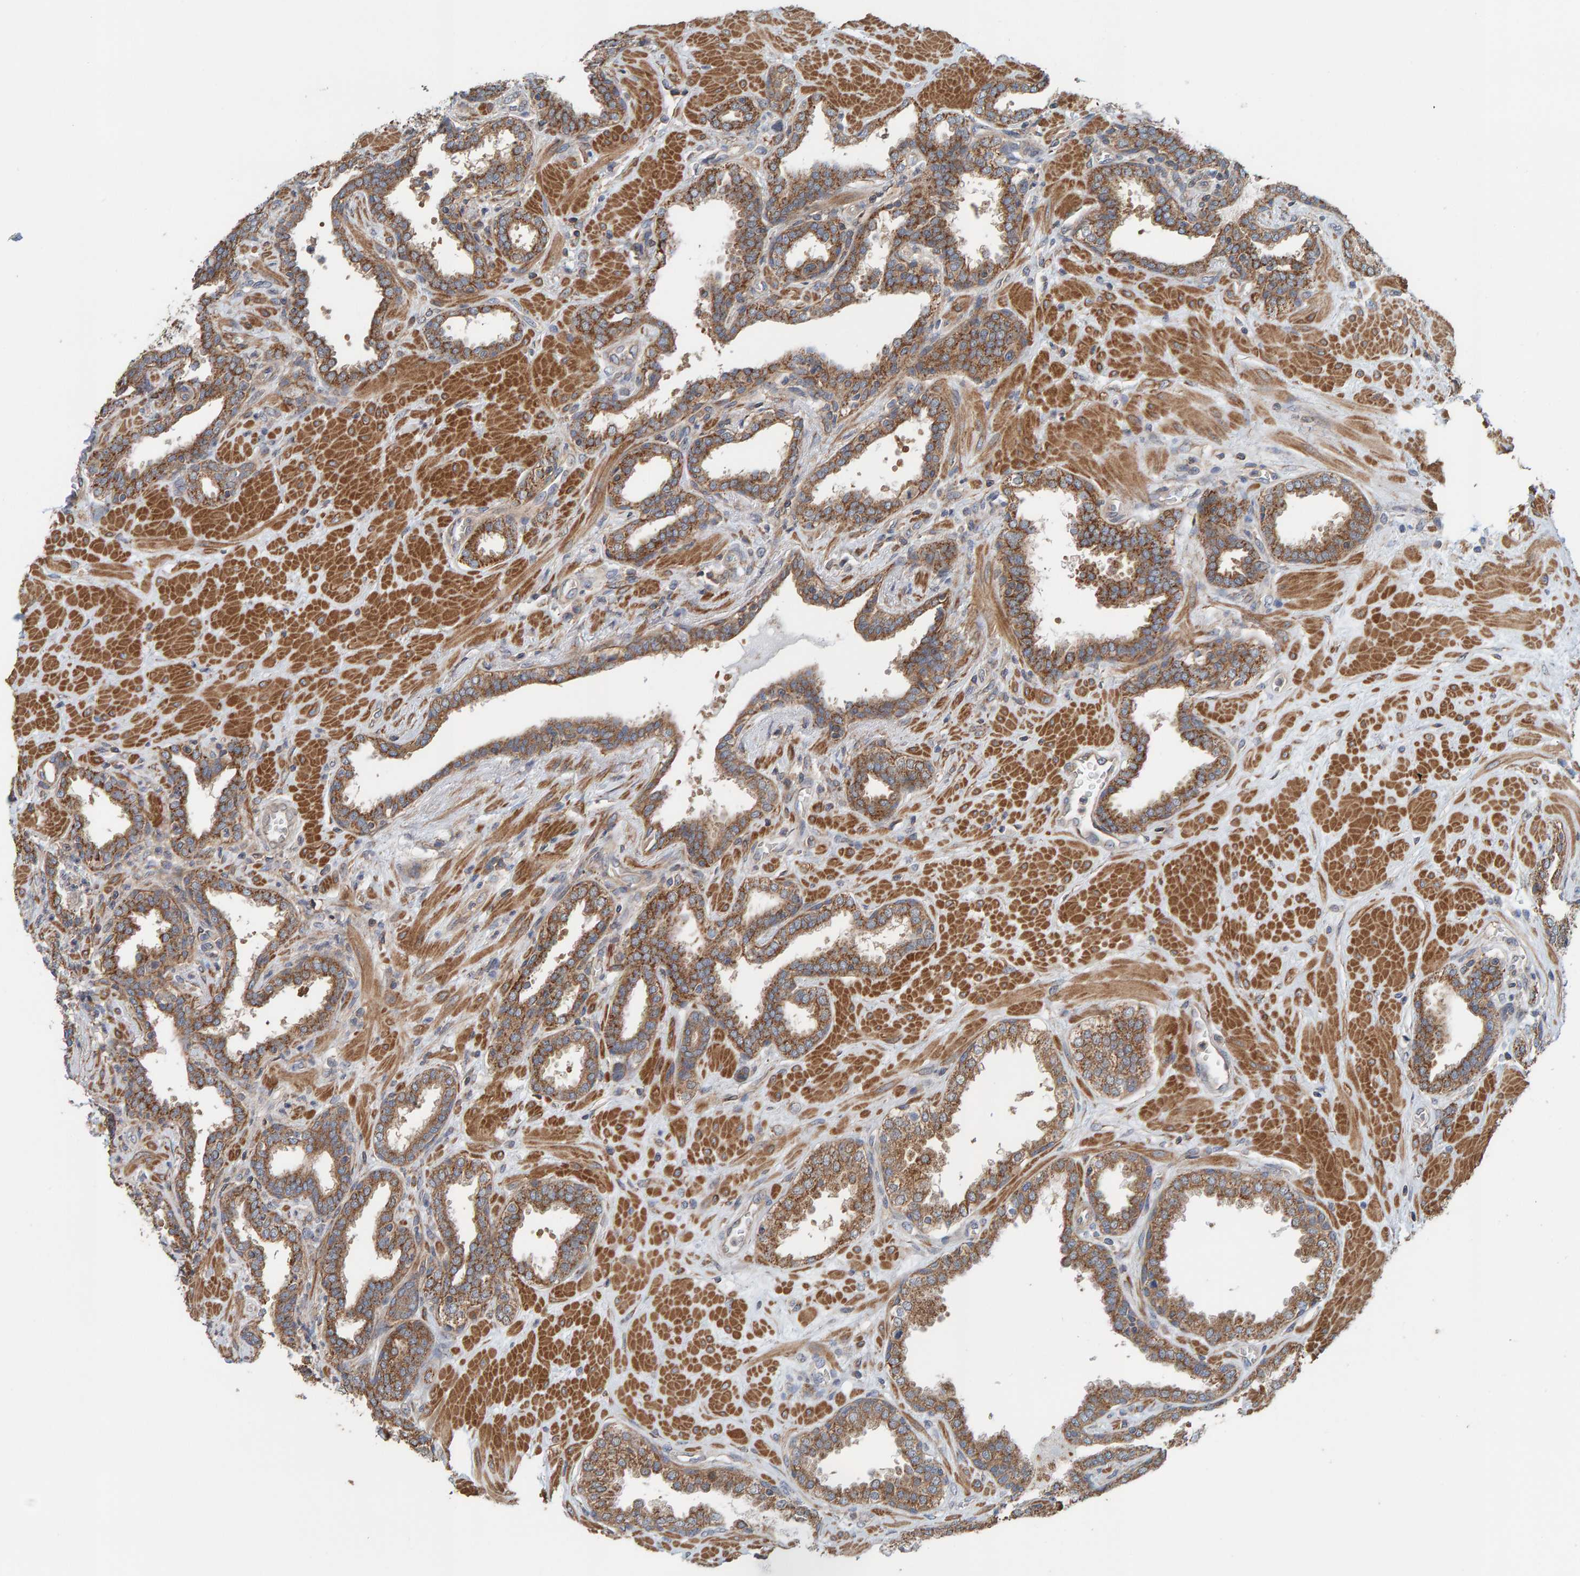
{"staining": {"intensity": "moderate", "quantity": ">75%", "location": "cytoplasmic/membranous"}, "tissue": "prostate", "cell_type": "Glandular cells", "image_type": "normal", "snomed": [{"axis": "morphology", "description": "Normal tissue, NOS"}, {"axis": "topography", "description": "Prostate"}], "caption": "The micrograph reveals immunohistochemical staining of benign prostate. There is moderate cytoplasmic/membranous positivity is present in approximately >75% of glandular cells.", "gene": "UBAP1", "patient": {"sex": "male", "age": 51}}